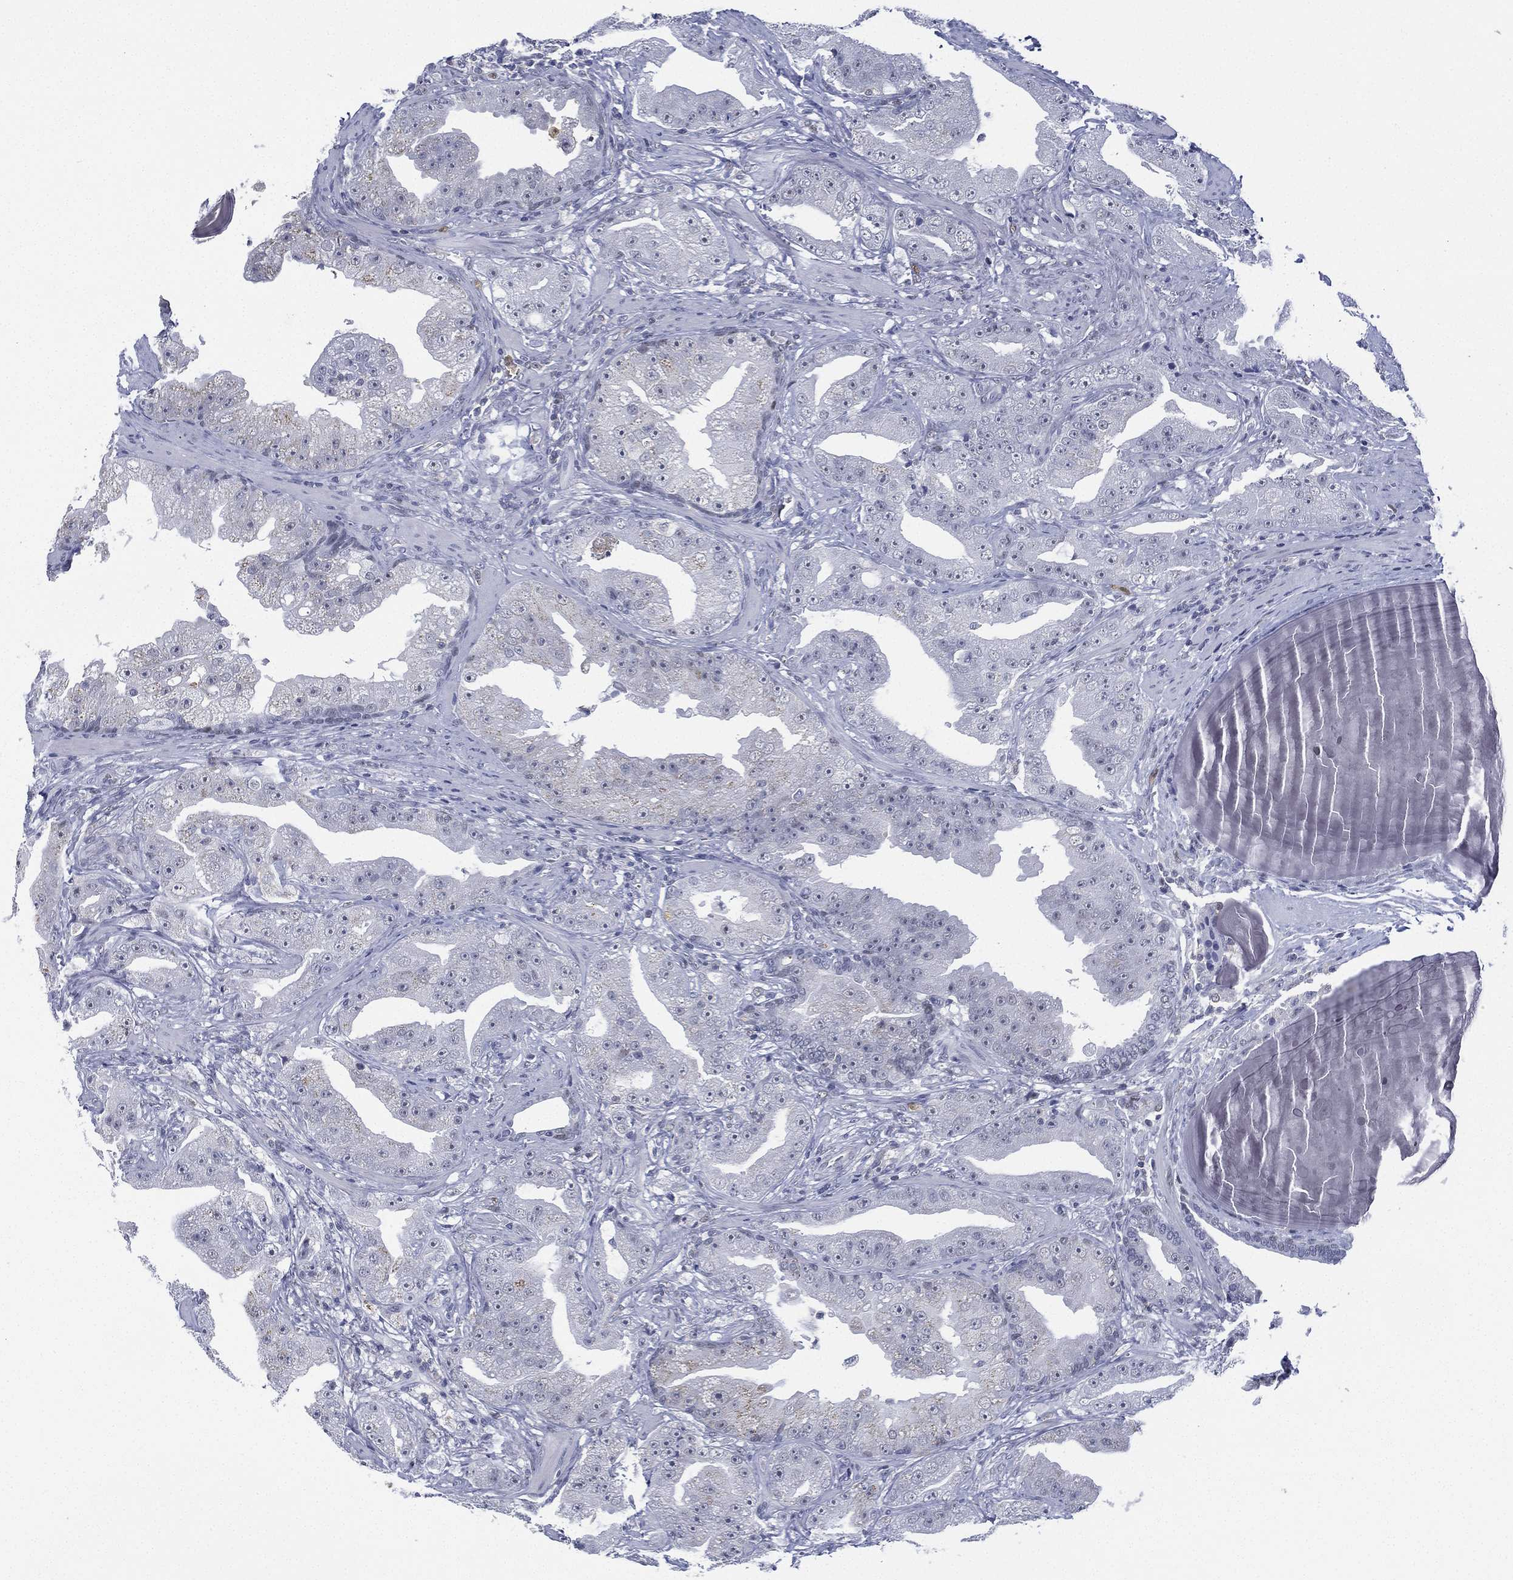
{"staining": {"intensity": "negative", "quantity": "none", "location": "none"}, "tissue": "prostate cancer", "cell_type": "Tumor cells", "image_type": "cancer", "snomed": [{"axis": "morphology", "description": "Adenocarcinoma, Low grade"}, {"axis": "topography", "description": "Prostate"}], "caption": "DAB immunohistochemical staining of human prostate cancer exhibits no significant staining in tumor cells.", "gene": "ZNF711", "patient": {"sex": "male", "age": 62}}